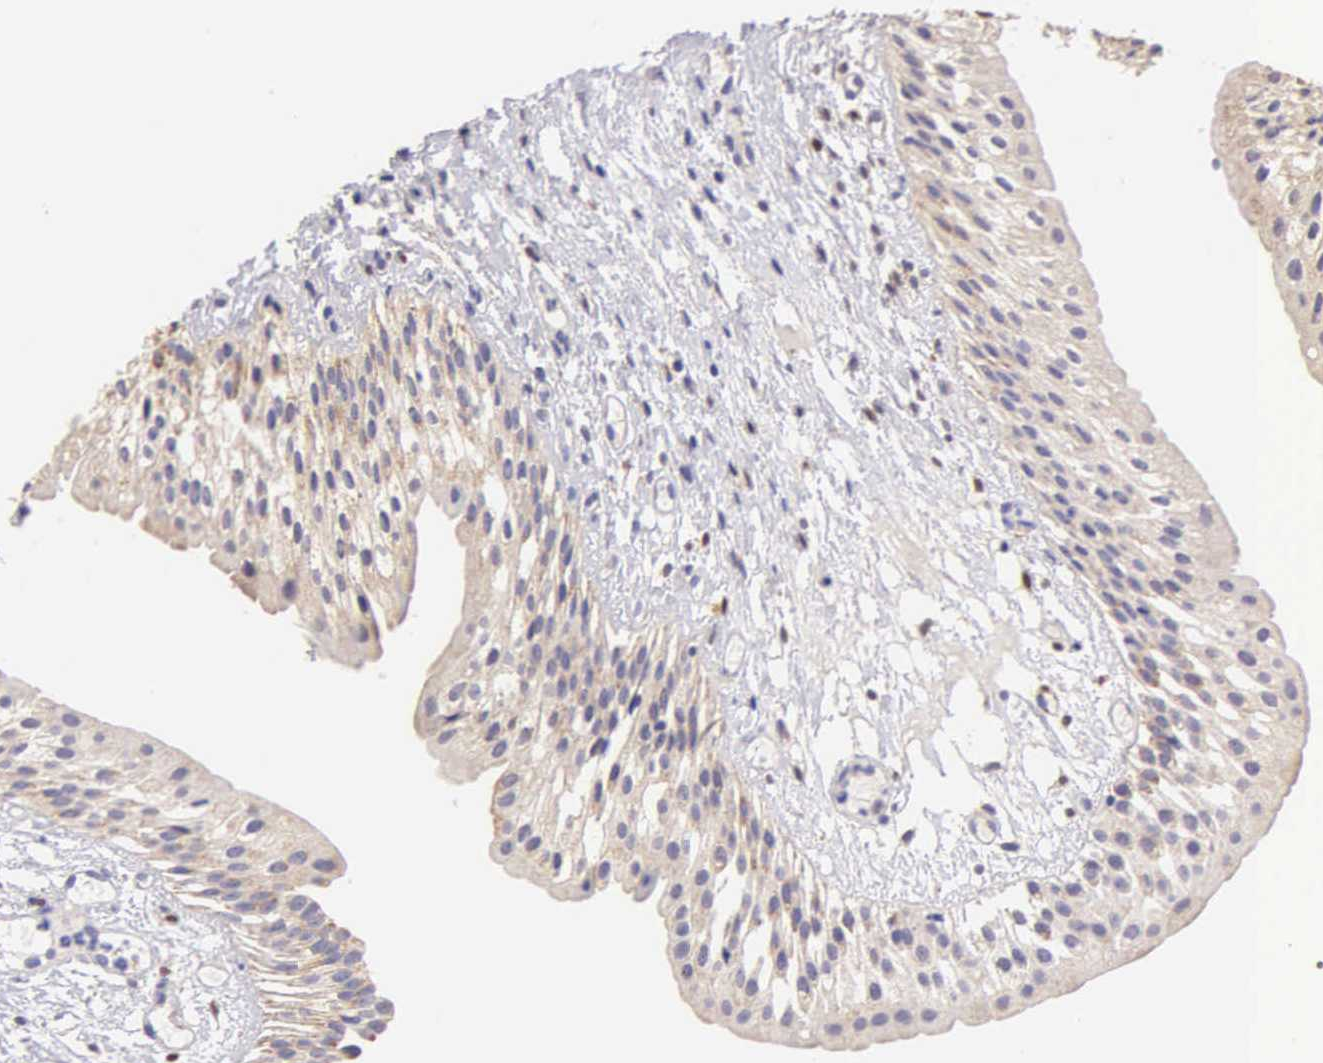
{"staining": {"intensity": "weak", "quantity": "25%-75%", "location": "cytoplasmic/membranous"}, "tissue": "urinary bladder", "cell_type": "Urothelial cells", "image_type": "normal", "snomed": [{"axis": "morphology", "description": "Normal tissue, NOS"}, {"axis": "topography", "description": "Urinary bladder"}], "caption": "Urothelial cells exhibit weak cytoplasmic/membranous positivity in approximately 25%-75% of cells in normal urinary bladder. (Brightfield microscopy of DAB IHC at high magnification).", "gene": "ESR1", "patient": {"sex": "male", "age": 48}}